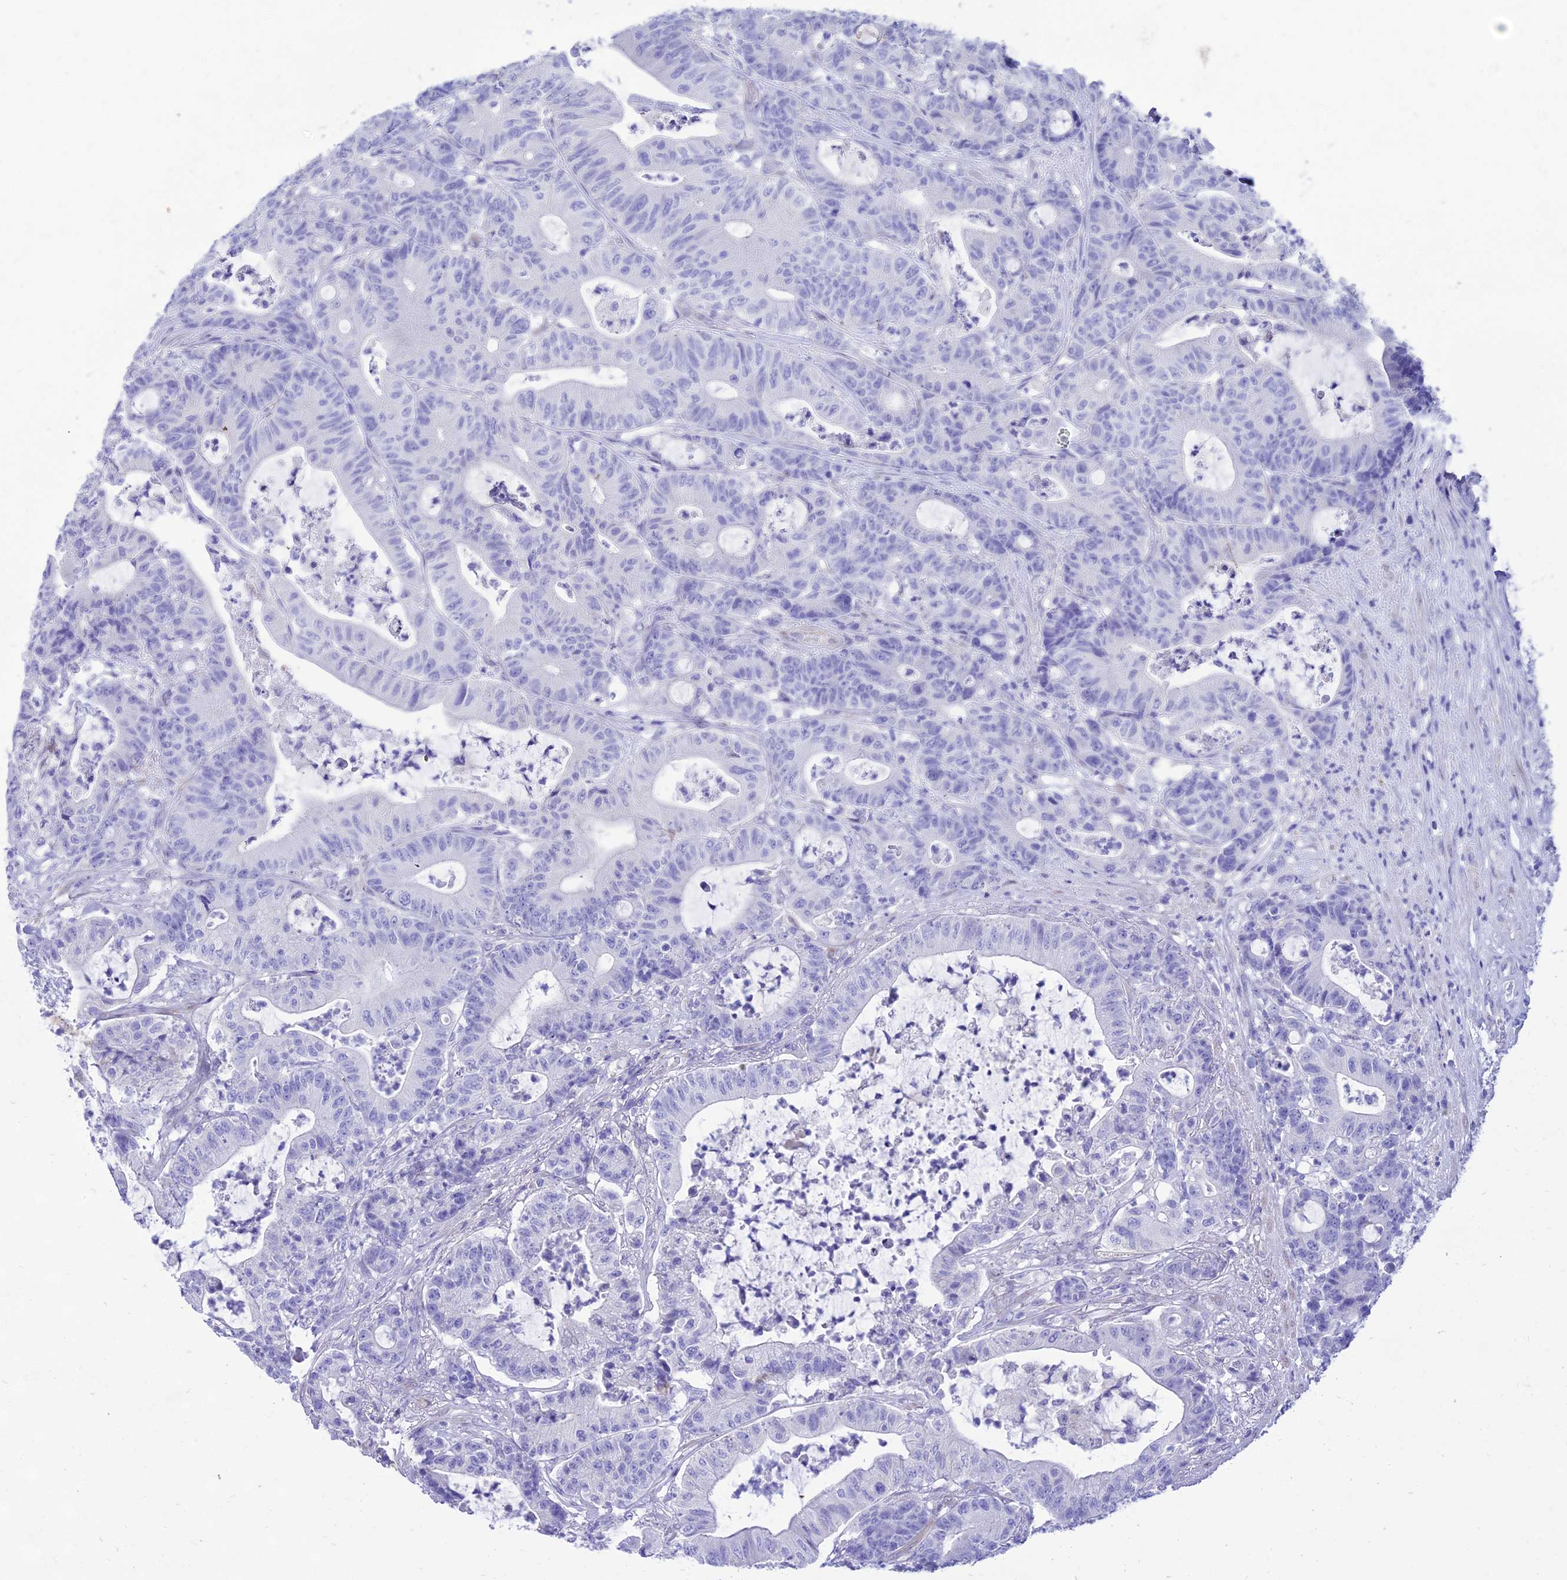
{"staining": {"intensity": "negative", "quantity": "none", "location": "none"}, "tissue": "colorectal cancer", "cell_type": "Tumor cells", "image_type": "cancer", "snomed": [{"axis": "morphology", "description": "Adenocarcinoma, NOS"}, {"axis": "topography", "description": "Colon"}], "caption": "Tumor cells are negative for protein expression in human colorectal adenocarcinoma.", "gene": "TAC3", "patient": {"sex": "female", "age": 84}}